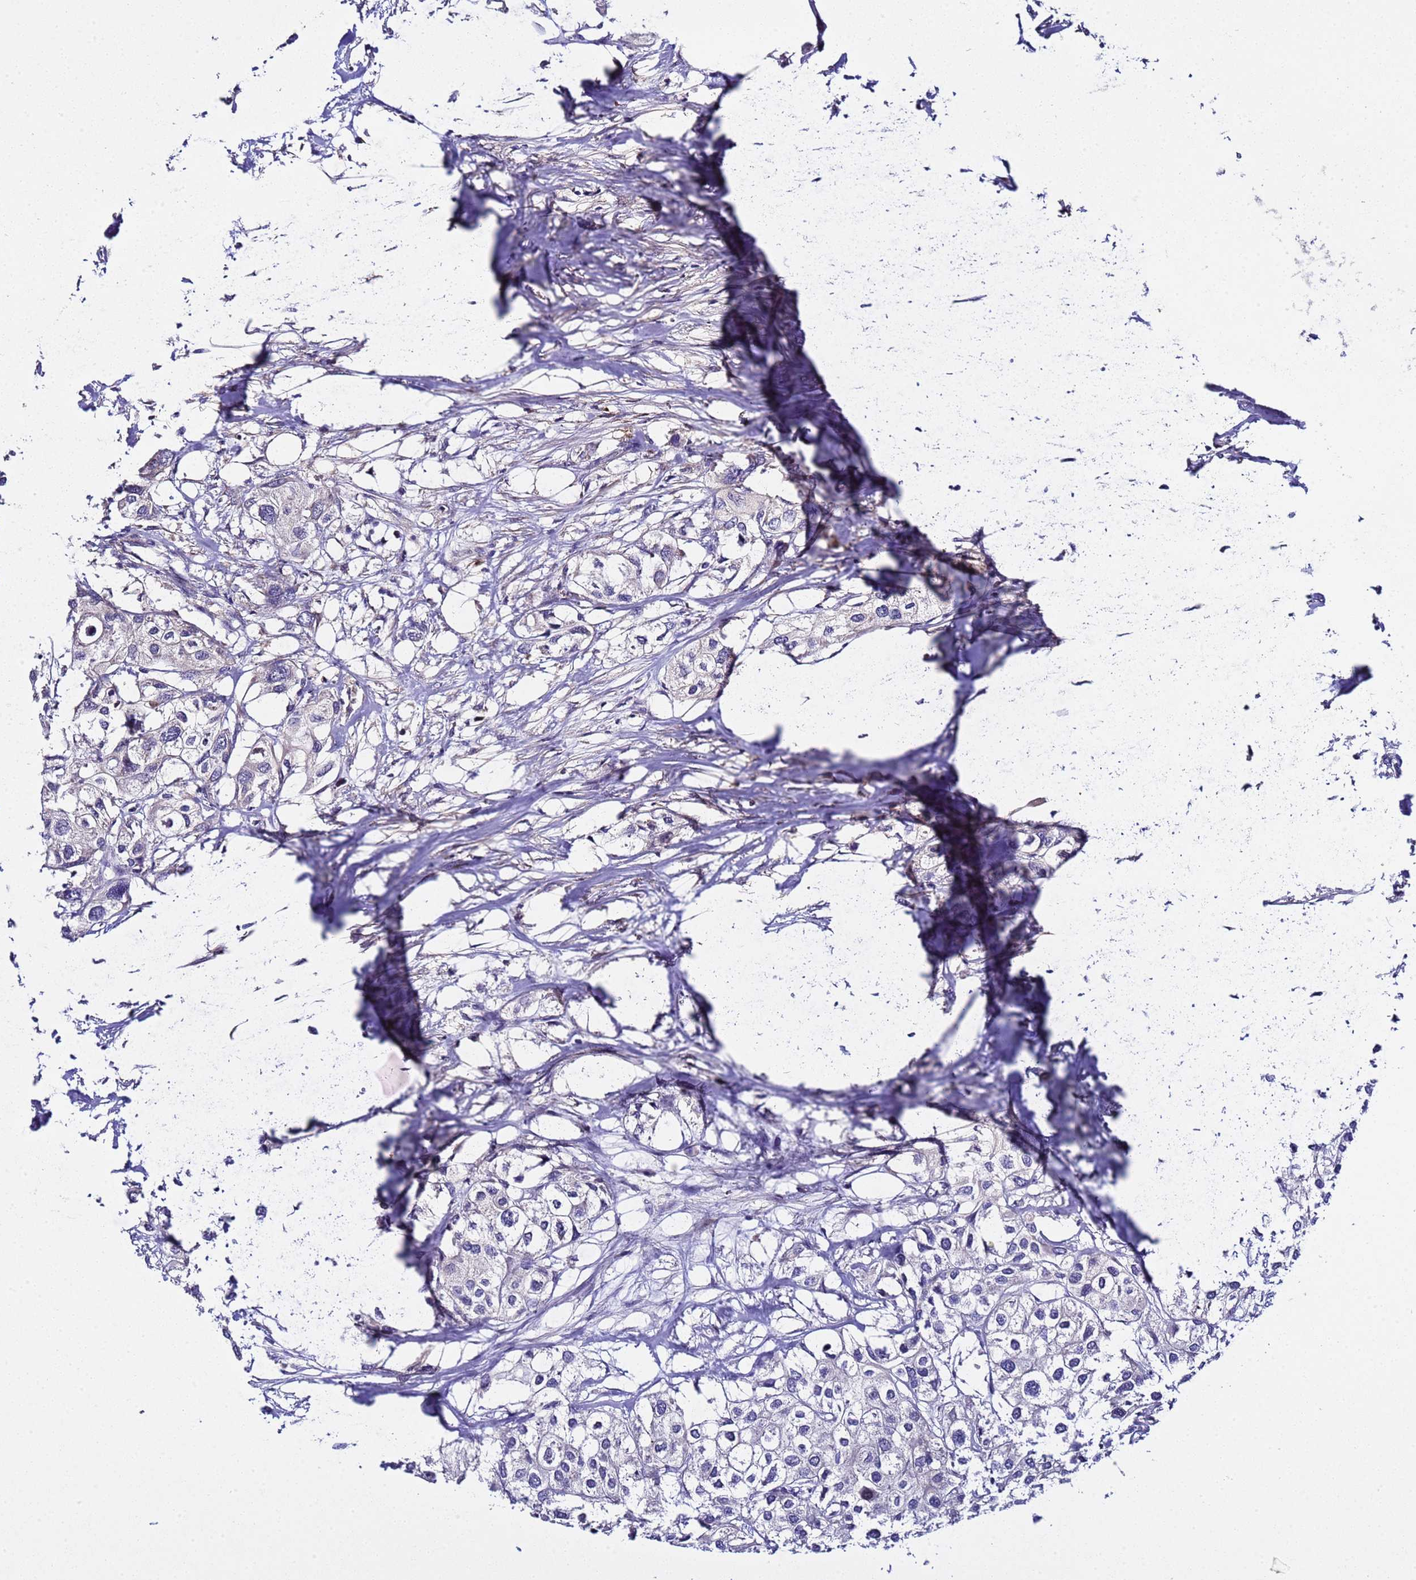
{"staining": {"intensity": "negative", "quantity": "none", "location": "none"}, "tissue": "urothelial cancer", "cell_type": "Tumor cells", "image_type": "cancer", "snomed": [{"axis": "morphology", "description": "Urothelial carcinoma, High grade"}, {"axis": "topography", "description": "Urinary bladder"}], "caption": "High power microscopy histopathology image of an immunohistochemistry image of high-grade urothelial carcinoma, revealing no significant expression in tumor cells. (Stains: DAB (3,3'-diaminobenzidine) immunohistochemistry (IHC) with hematoxylin counter stain, Microscopy: brightfield microscopy at high magnification).", "gene": "PLXDC2", "patient": {"sex": "male", "age": 64}}